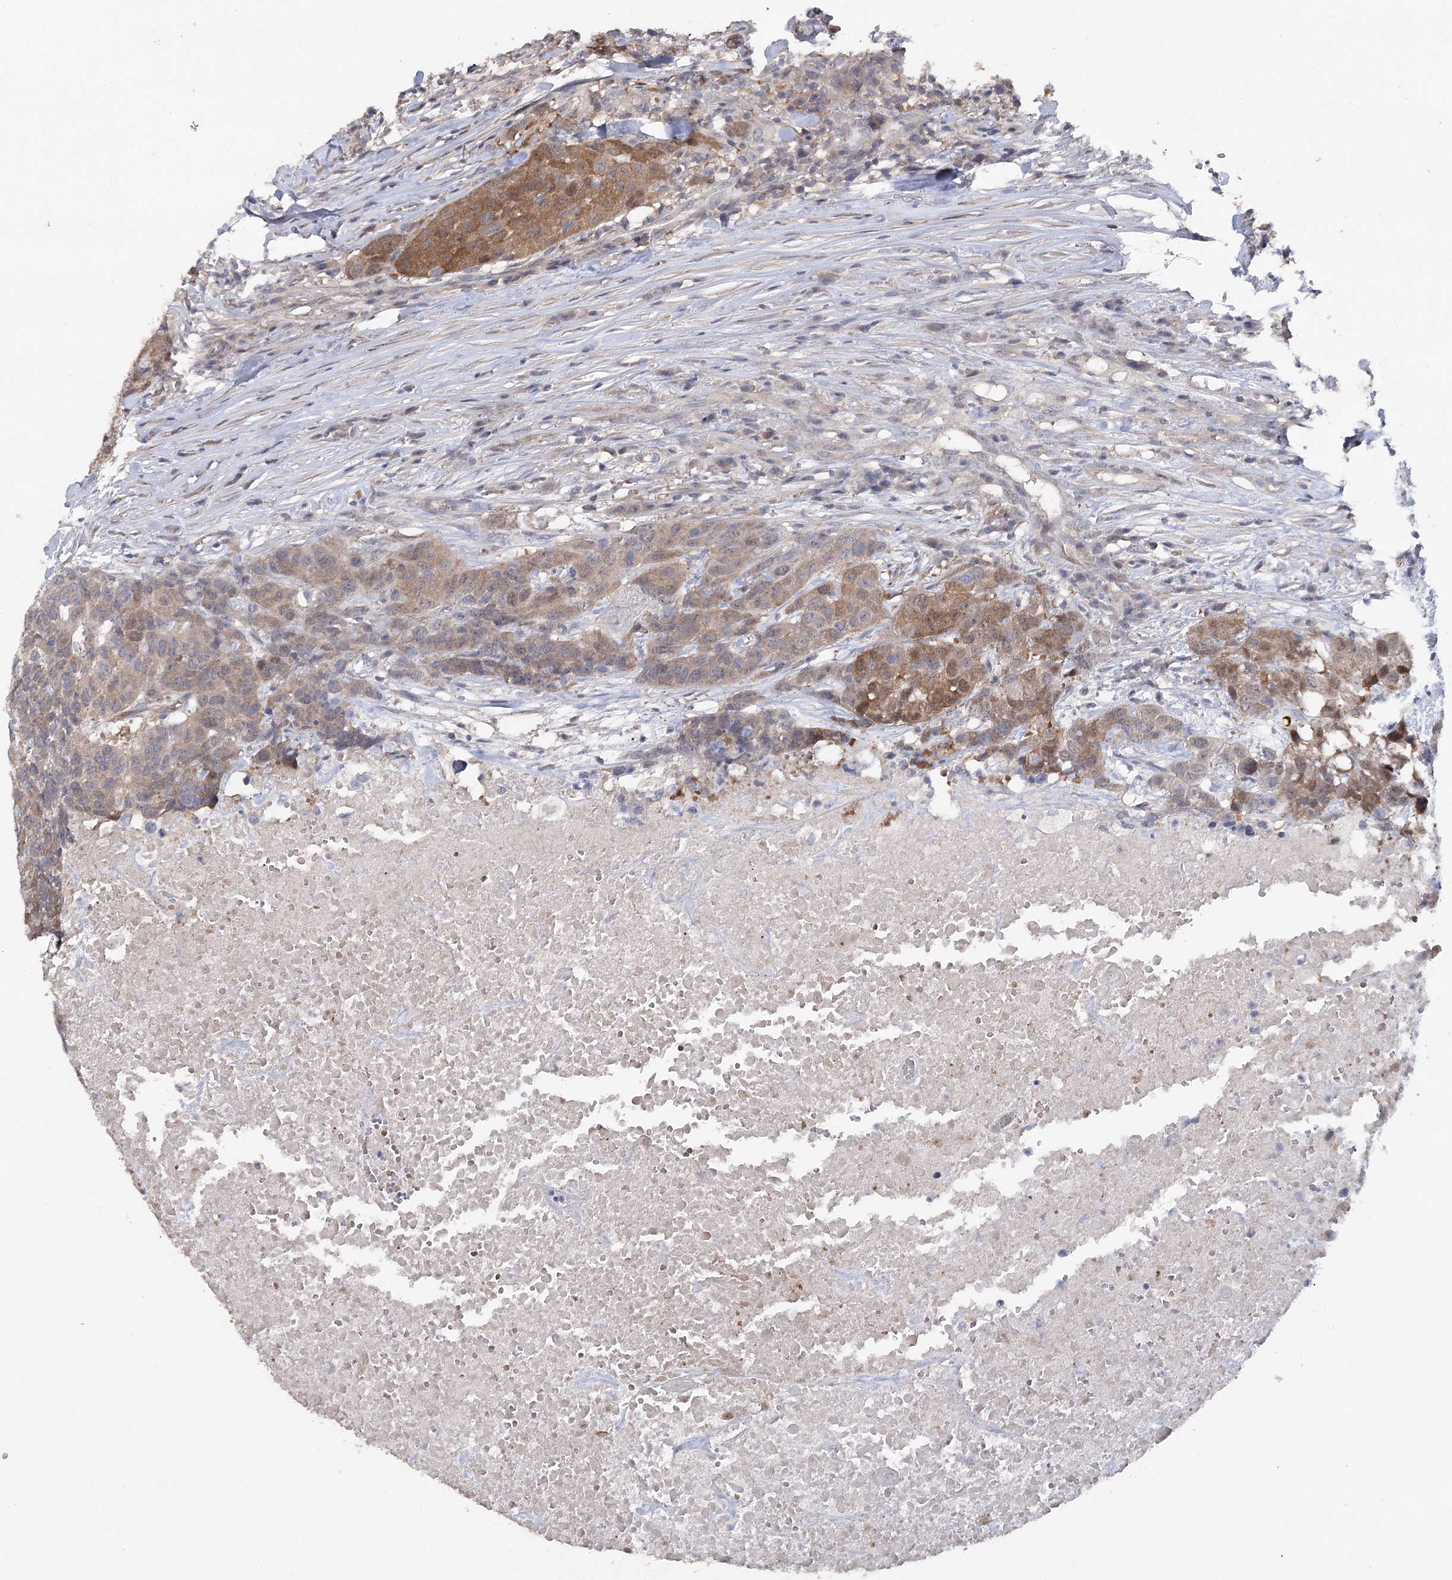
{"staining": {"intensity": "moderate", "quantity": ">75%", "location": "cytoplasmic/membranous,nuclear"}, "tissue": "head and neck cancer", "cell_type": "Tumor cells", "image_type": "cancer", "snomed": [{"axis": "morphology", "description": "Squamous cell carcinoma, NOS"}, {"axis": "topography", "description": "Head-Neck"}], "caption": "A micrograph showing moderate cytoplasmic/membranous and nuclear expression in about >75% of tumor cells in head and neck cancer (squamous cell carcinoma), as visualized by brown immunohistochemical staining.", "gene": "MAP3K13", "patient": {"sex": "male", "age": 66}}